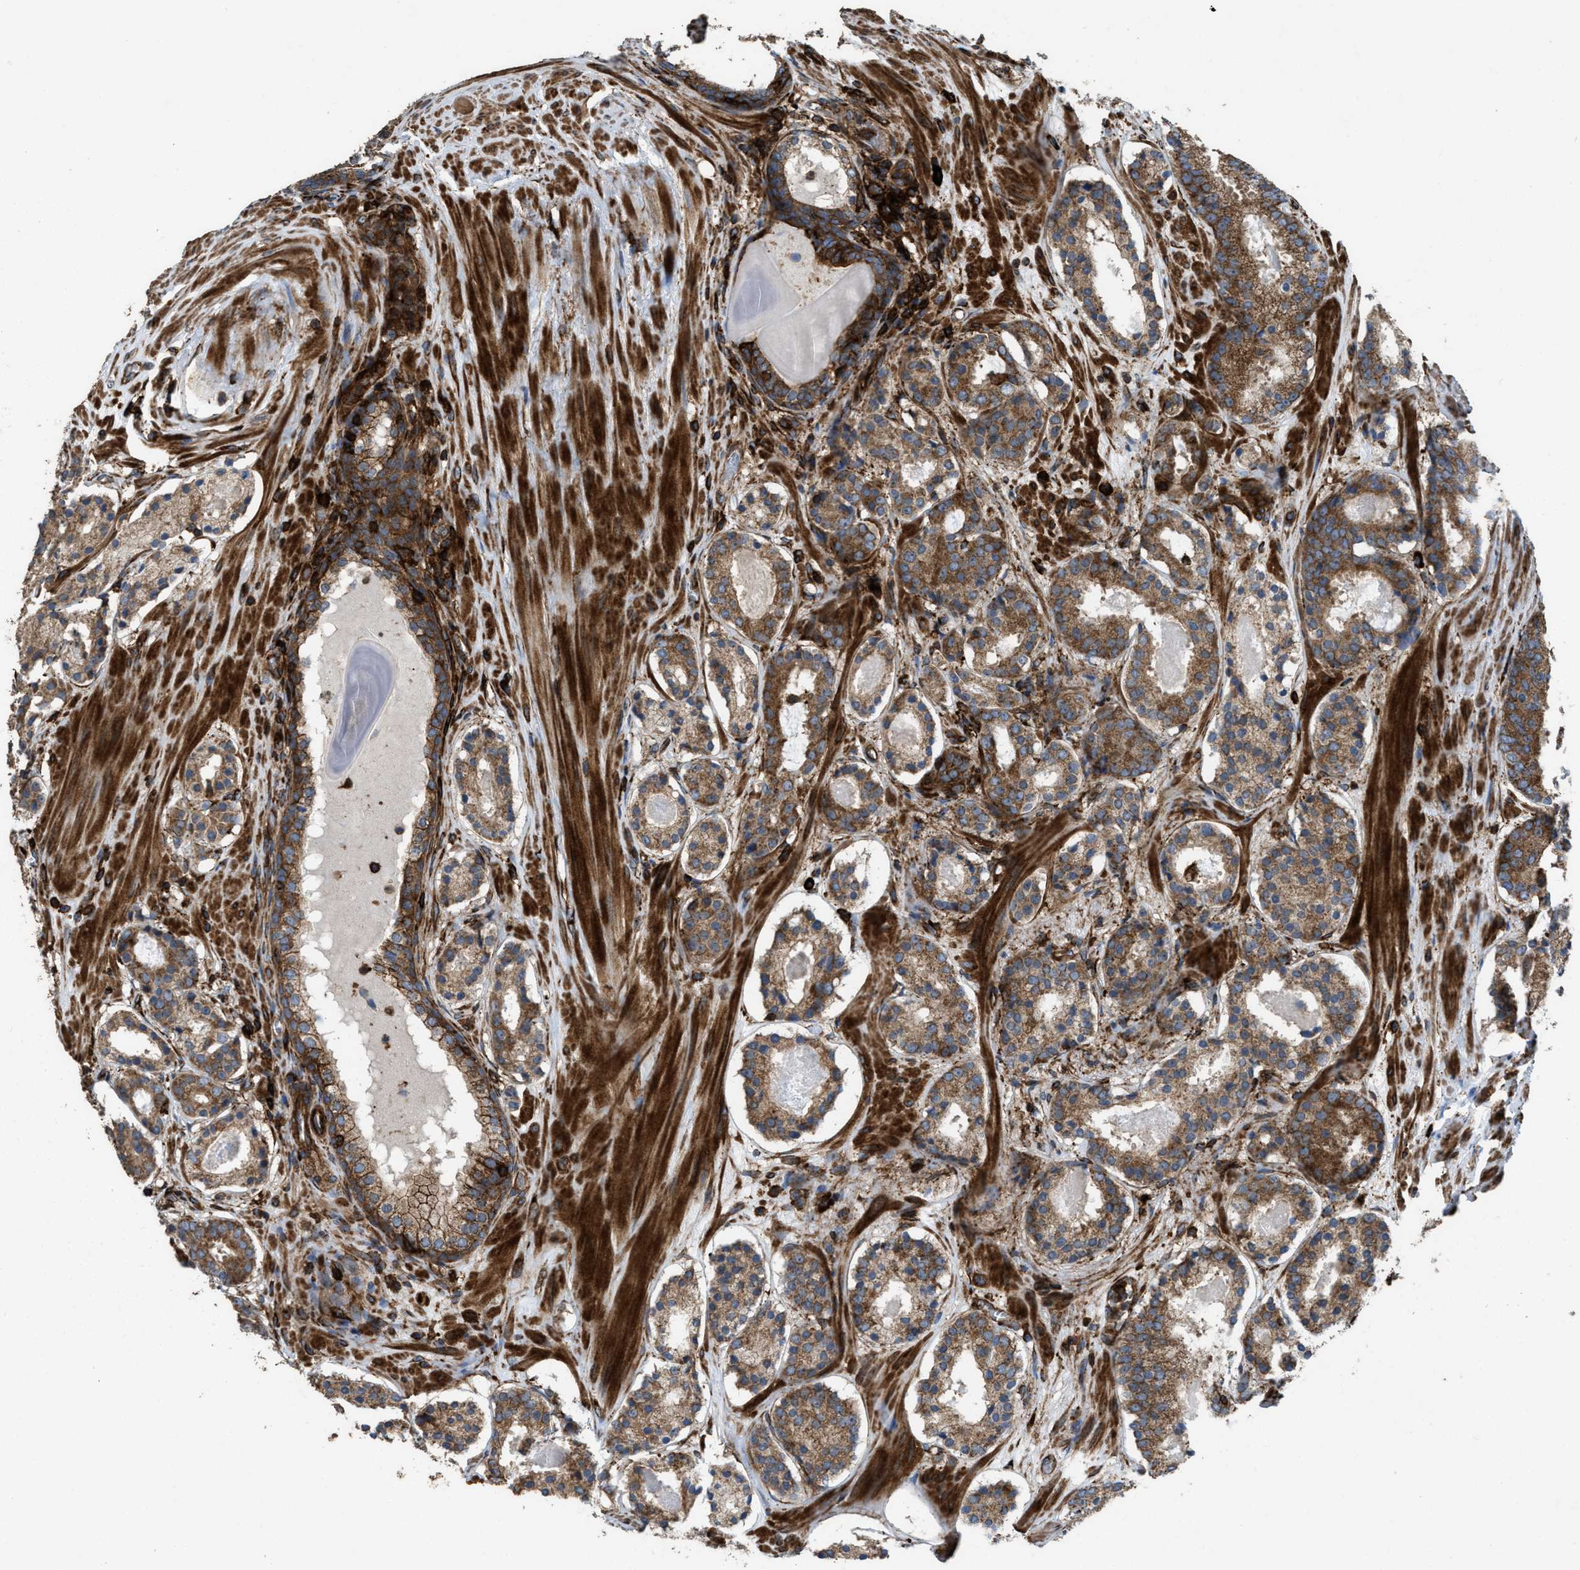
{"staining": {"intensity": "moderate", "quantity": ">75%", "location": "cytoplasmic/membranous"}, "tissue": "prostate cancer", "cell_type": "Tumor cells", "image_type": "cancer", "snomed": [{"axis": "morphology", "description": "Adenocarcinoma, Low grade"}, {"axis": "topography", "description": "Prostate"}], "caption": "Immunohistochemistry (IHC) of prostate low-grade adenocarcinoma reveals medium levels of moderate cytoplasmic/membranous staining in approximately >75% of tumor cells. Using DAB (3,3'-diaminobenzidine) (brown) and hematoxylin (blue) stains, captured at high magnification using brightfield microscopy.", "gene": "EGLN1", "patient": {"sex": "male", "age": 69}}